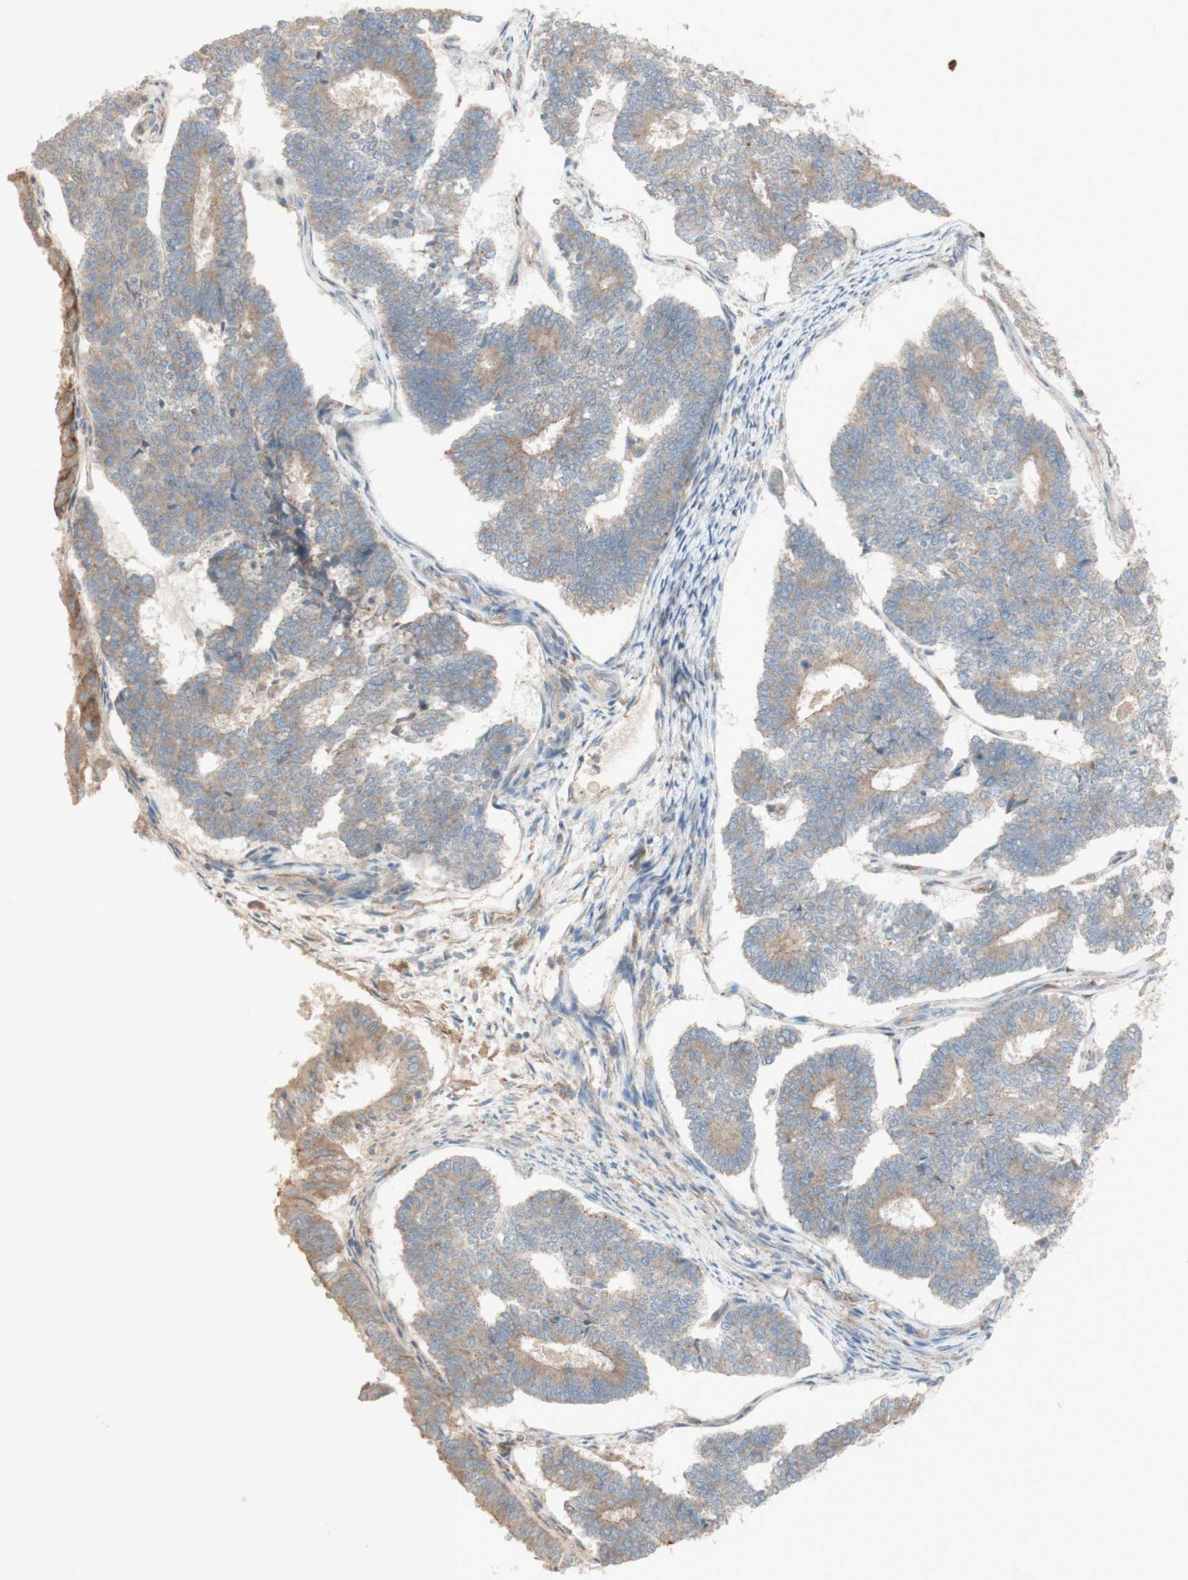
{"staining": {"intensity": "weak", "quantity": ">75%", "location": "cytoplasmic/membranous"}, "tissue": "endometrial cancer", "cell_type": "Tumor cells", "image_type": "cancer", "snomed": [{"axis": "morphology", "description": "Adenocarcinoma, NOS"}, {"axis": "topography", "description": "Endometrium"}], "caption": "This is an image of immunohistochemistry staining of adenocarcinoma (endometrial), which shows weak positivity in the cytoplasmic/membranous of tumor cells.", "gene": "PTGER4", "patient": {"sex": "female", "age": 70}}